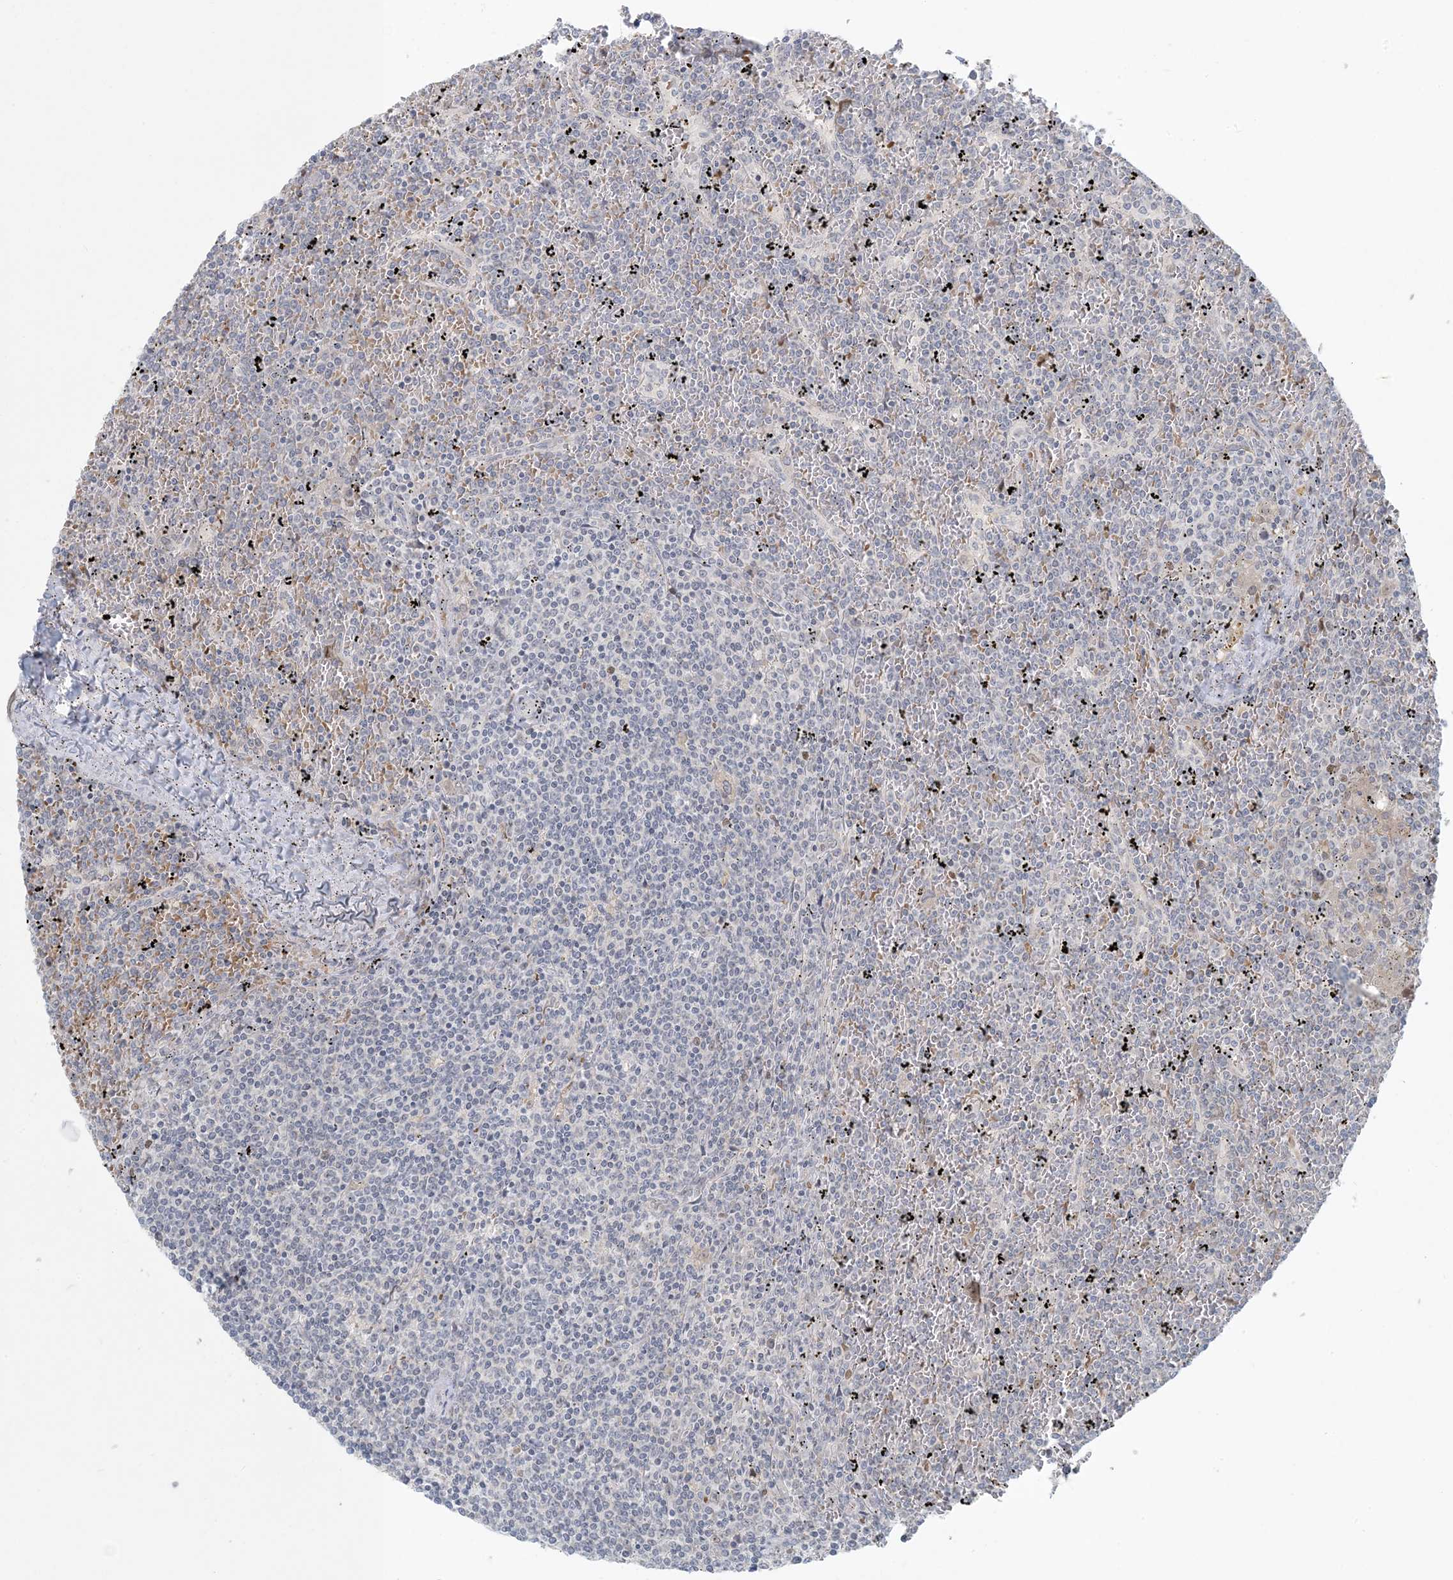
{"staining": {"intensity": "negative", "quantity": "none", "location": "none"}, "tissue": "lymphoma", "cell_type": "Tumor cells", "image_type": "cancer", "snomed": [{"axis": "morphology", "description": "Malignant lymphoma, non-Hodgkin's type, Low grade"}, {"axis": "topography", "description": "Spleen"}], "caption": "Low-grade malignant lymphoma, non-Hodgkin's type was stained to show a protein in brown. There is no significant staining in tumor cells.", "gene": "CTDNEP1", "patient": {"sex": "female", "age": 19}}